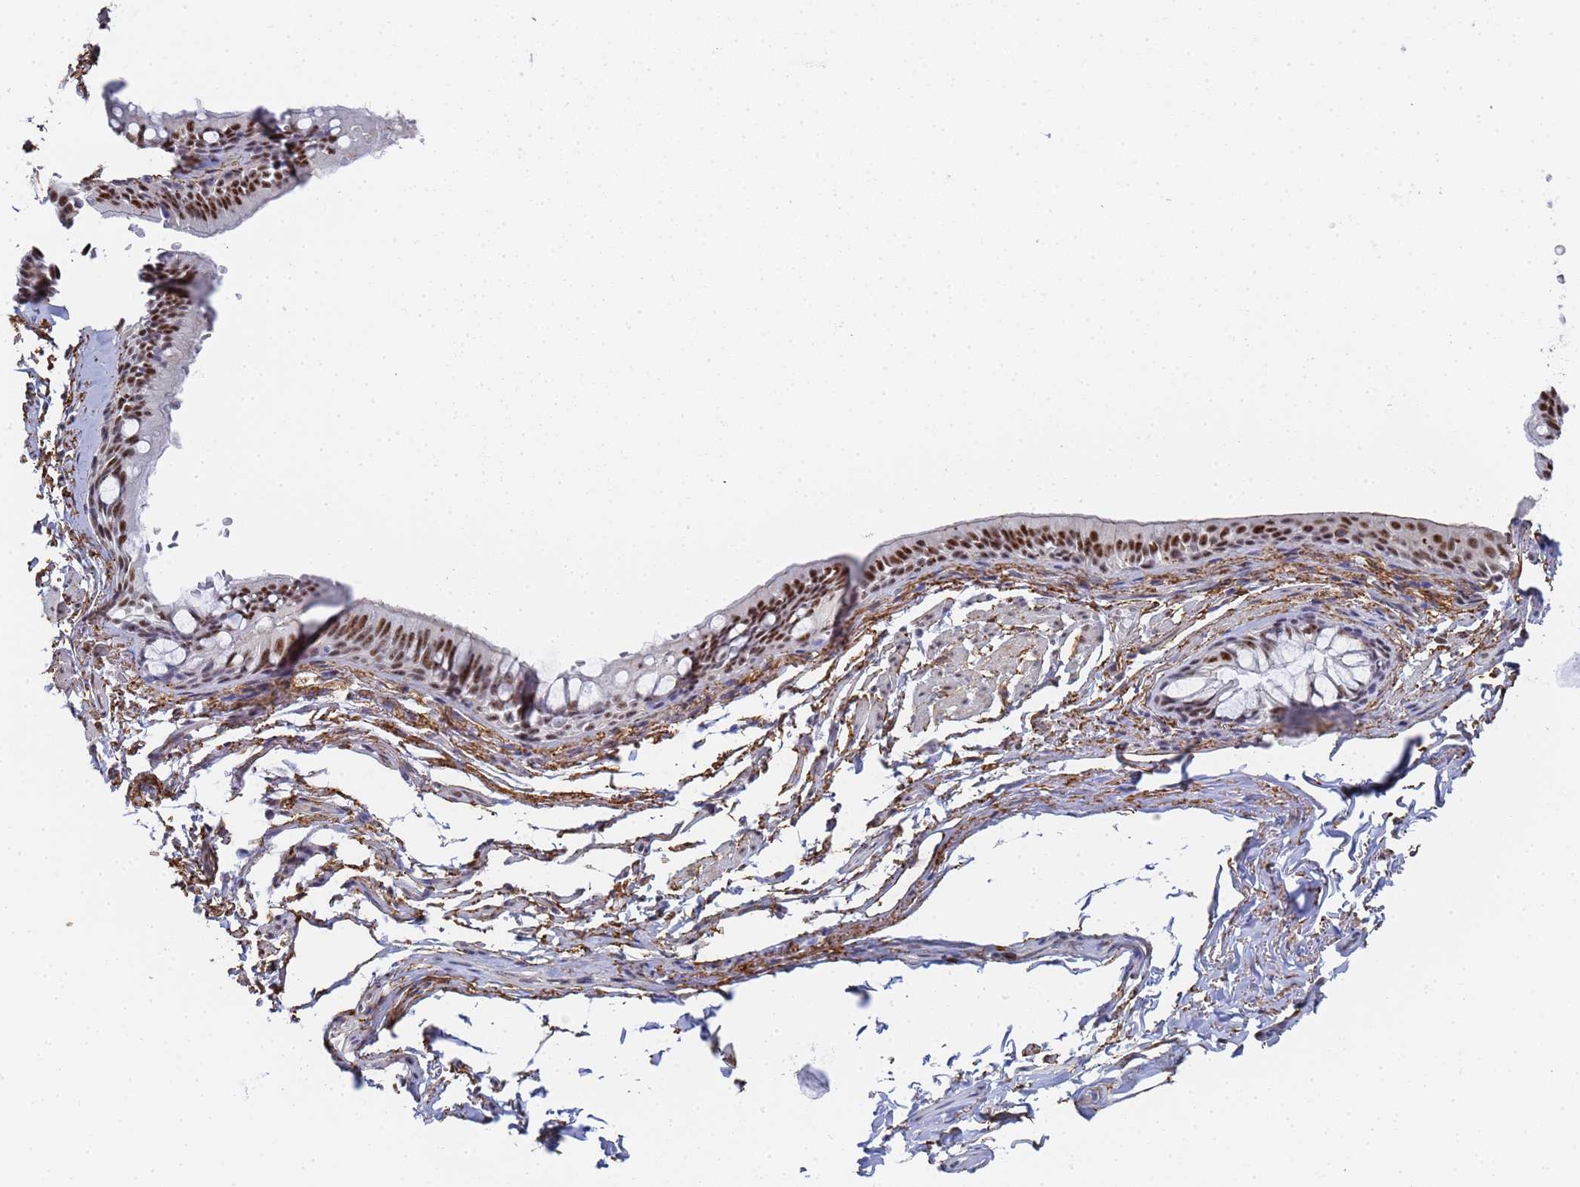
{"staining": {"intensity": "strong", "quantity": ">75%", "location": "nuclear"}, "tissue": "bronchus", "cell_type": "Respiratory epithelial cells", "image_type": "normal", "snomed": [{"axis": "morphology", "description": "Normal tissue, NOS"}, {"axis": "topography", "description": "Bronchus"}], "caption": "Approximately >75% of respiratory epithelial cells in benign human bronchus demonstrate strong nuclear protein expression as visualized by brown immunohistochemical staining.", "gene": "PRRT4", "patient": {"sex": "male", "age": 70}}